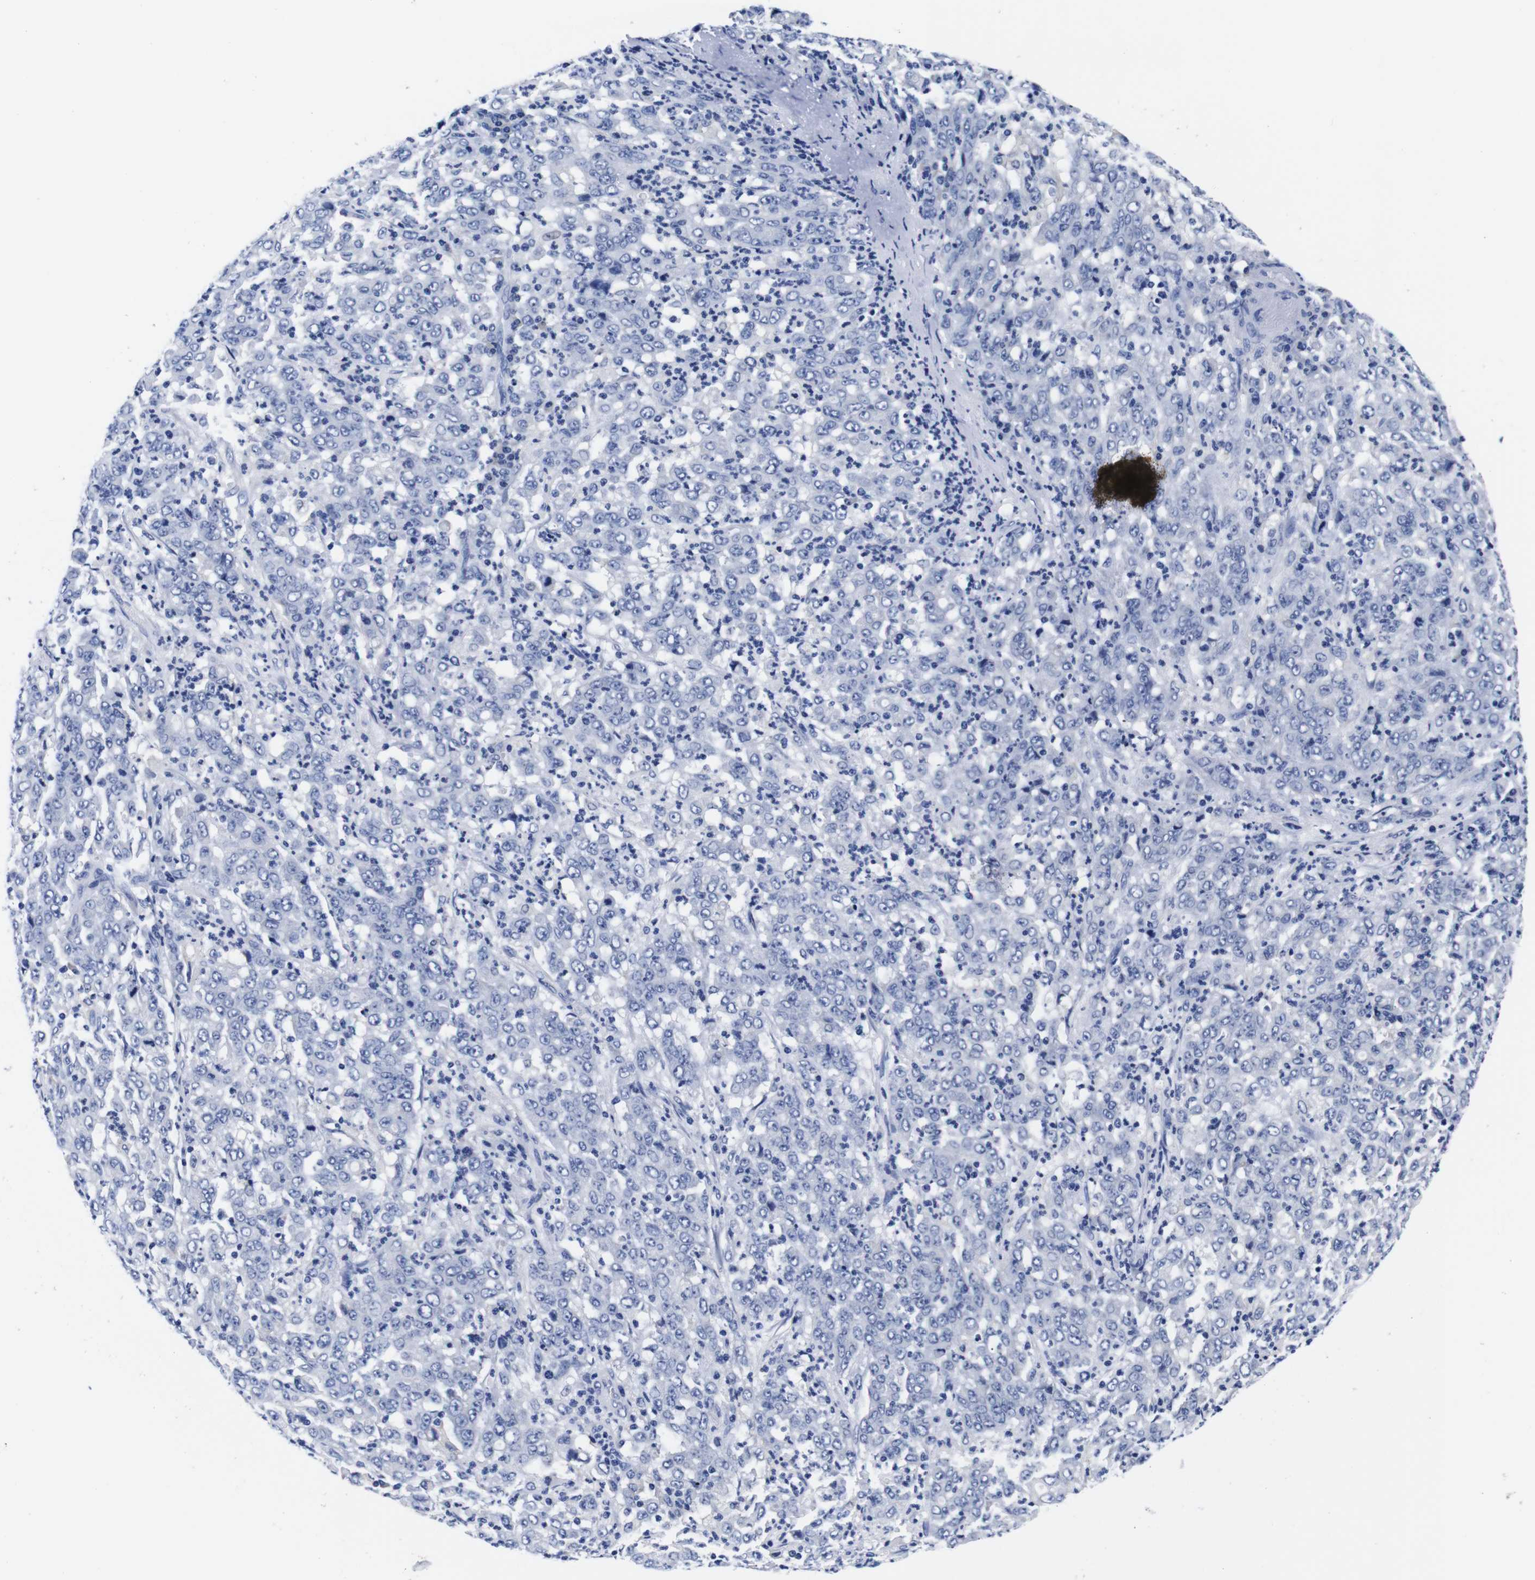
{"staining": {"intensity": "negative", "quantity": "none", "location": "none"}, "tissue": "stomach cancer", "cell_type": "Tumor cells", "image_type": "cancer", "snomed": [{"axis": "morphology", "description": "Adenocarcinoma, NOS"}, {"axis": "topography", "description": "Stomach, lower"}], "caption": "Immunohistochemical staining of human stomach cancer (adenocarcinoma) exhibits no significant staining in tumor cells. The staining is performed using DAB (3,3'-diaminobenzidine) brown chromogen with nuclei counter-stained in using hematoxylin.", "gene": "CLEC4G", "patient": {"sex": "female", "age": 71}}